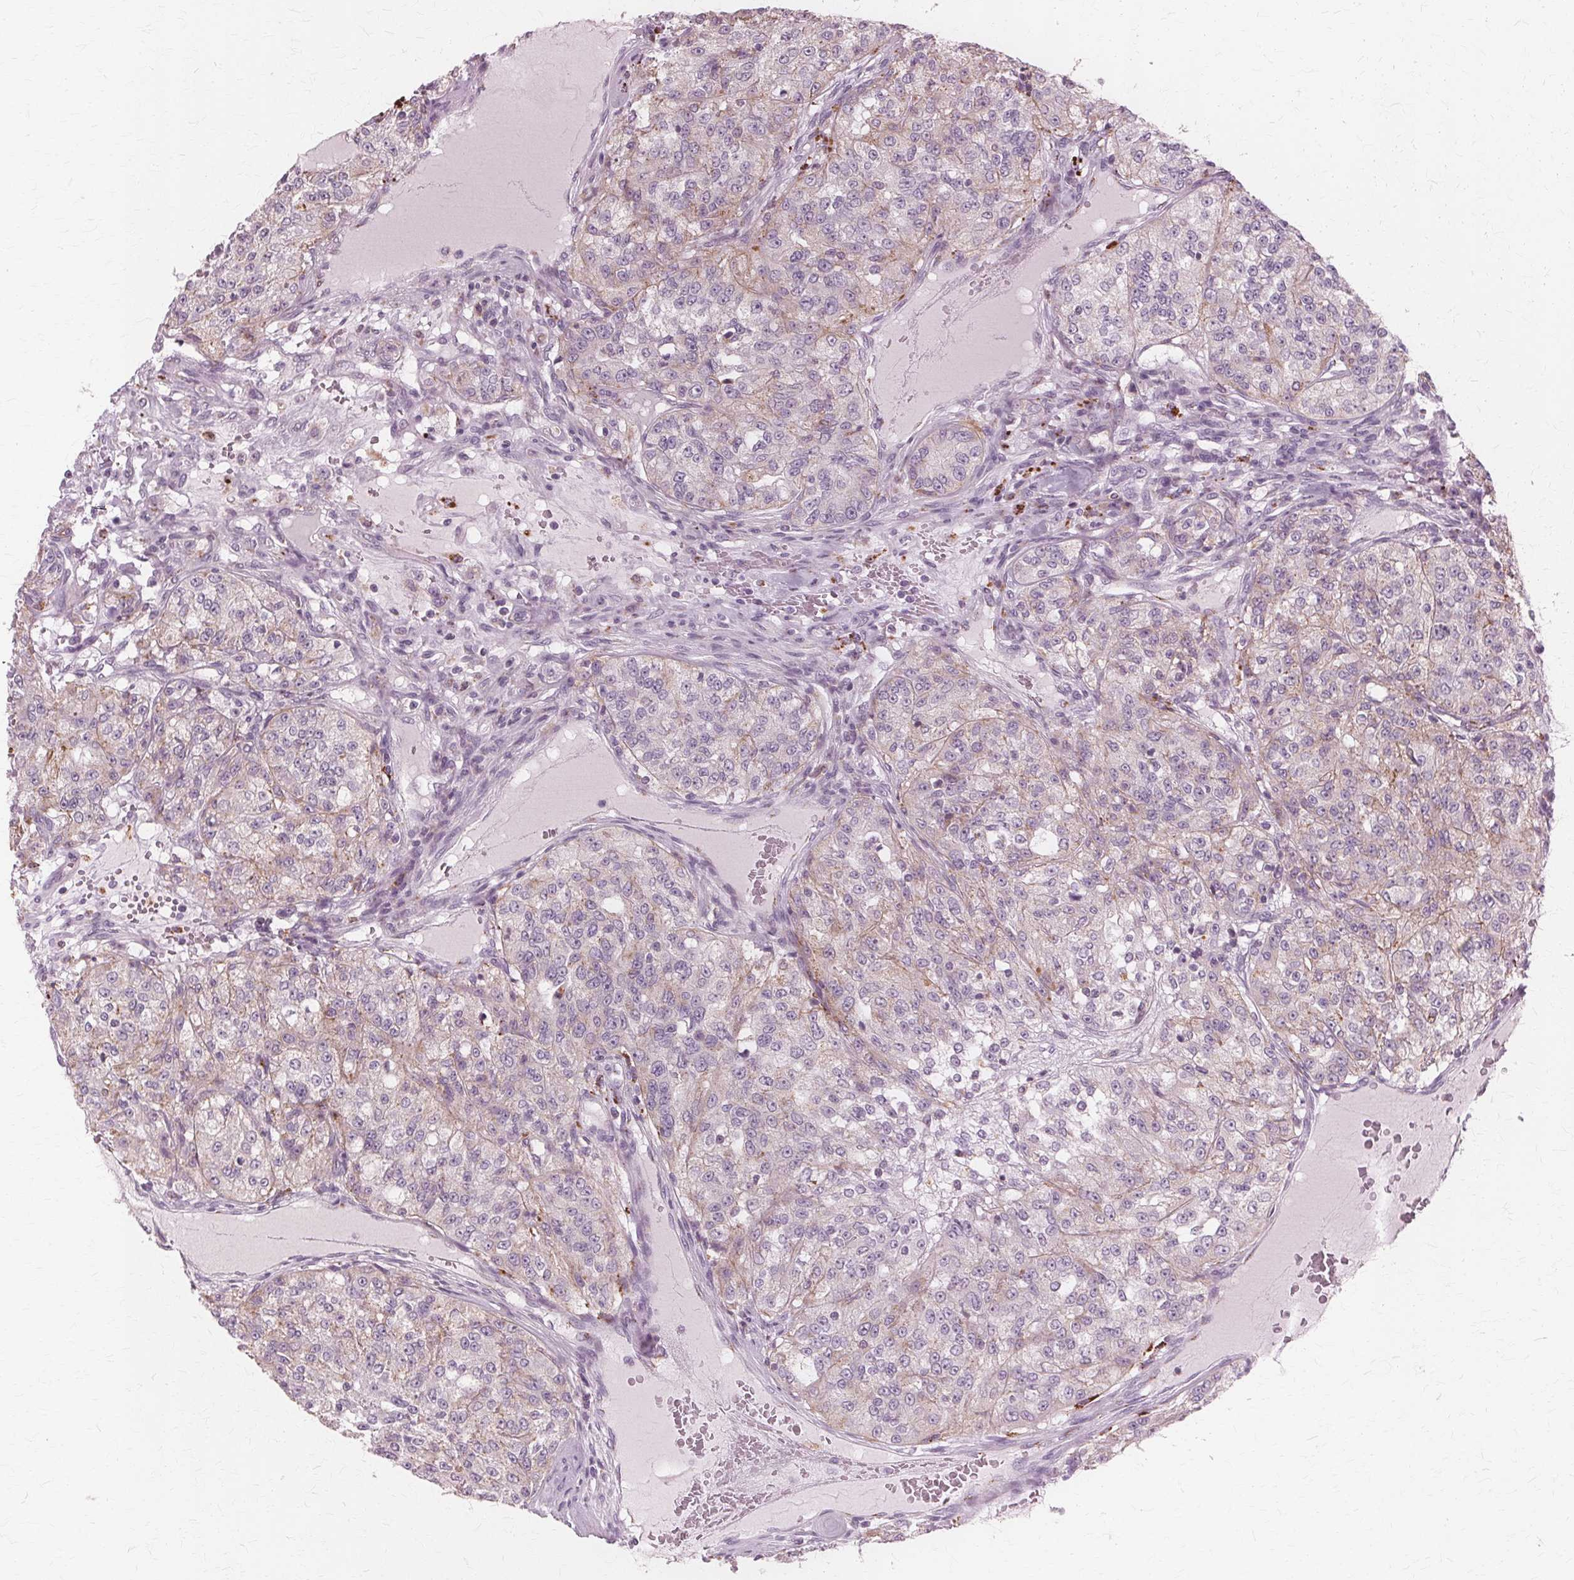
{"staining": {"intensity": "weak", "quantity": "<25%", "location": "cytoplasmic/membranous"}, "tissue": "renal cancer", "cell_type": "Tumor cells", "image_type": "cancer", "snomed": [{"axis": "morphology", "description": "Adenocarcinoma, NOS"}, {"axis": "topography", "description": "Kidney"}], "caption": "IHC of renal cancer displays no staining in tumor cells.", "gene": "DNASE2", "patient": {"sex": "female", "age": 63}}